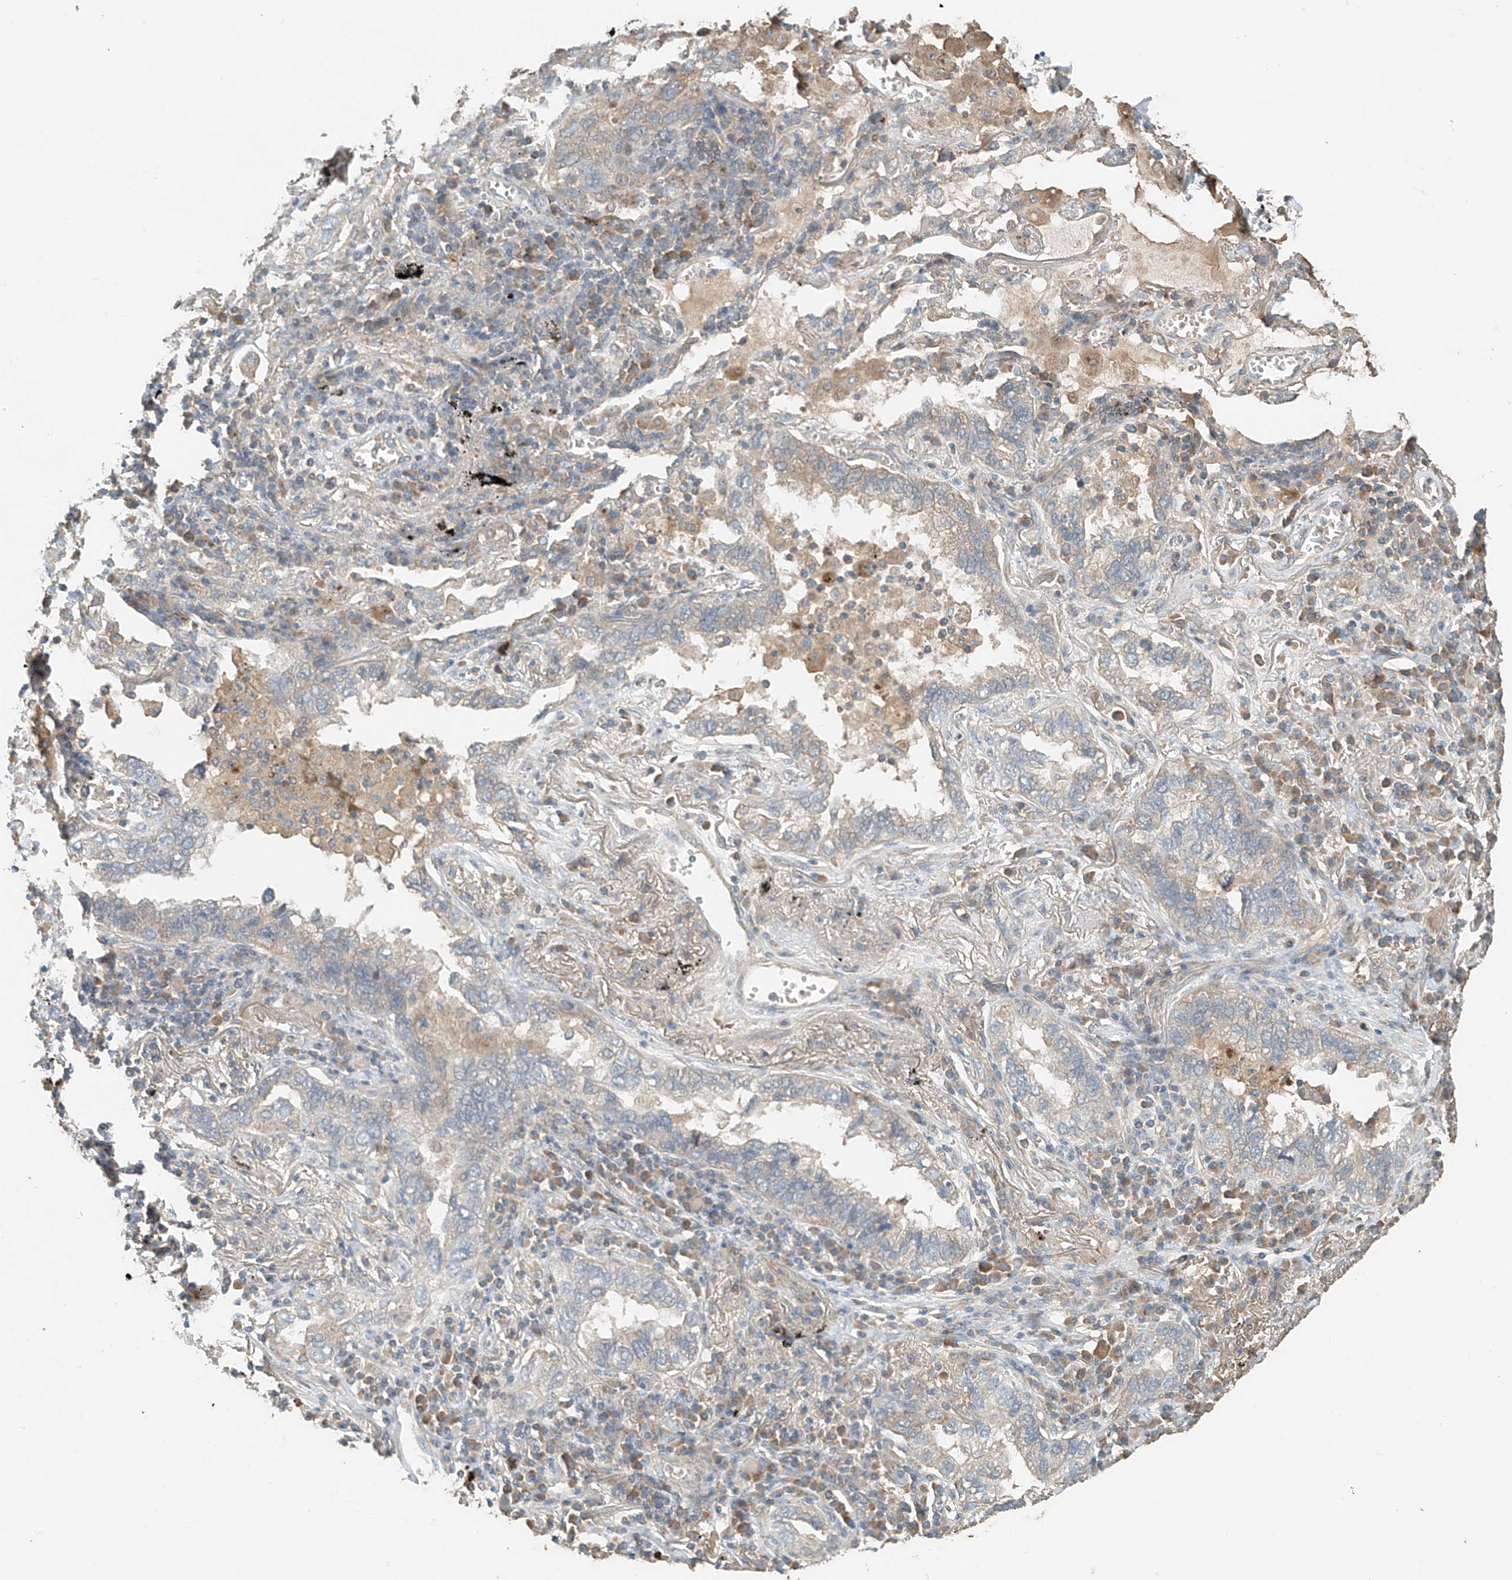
{"staining": {"intensity": "negative", "quantity": "none", "location": "none"}, "tissue": "lung cancer", "cell_type": "Tumor cells", "image_type": "cancer", "snomed": [{"axis": "morphology", "description": "Adenocarcinoma, NOS"}, {"axis": "topography", "description": "Lung"}], "caption": "DAB immunohistochemical staining of lung cancer (adenocarcinoma) exhibits no significant expression in tumor cells. (Brightfield microscopy of DAB immunohistochemistry at high magnification).", "gene": "GNB1L", "patient": {"sex": "male", "age": 65}}